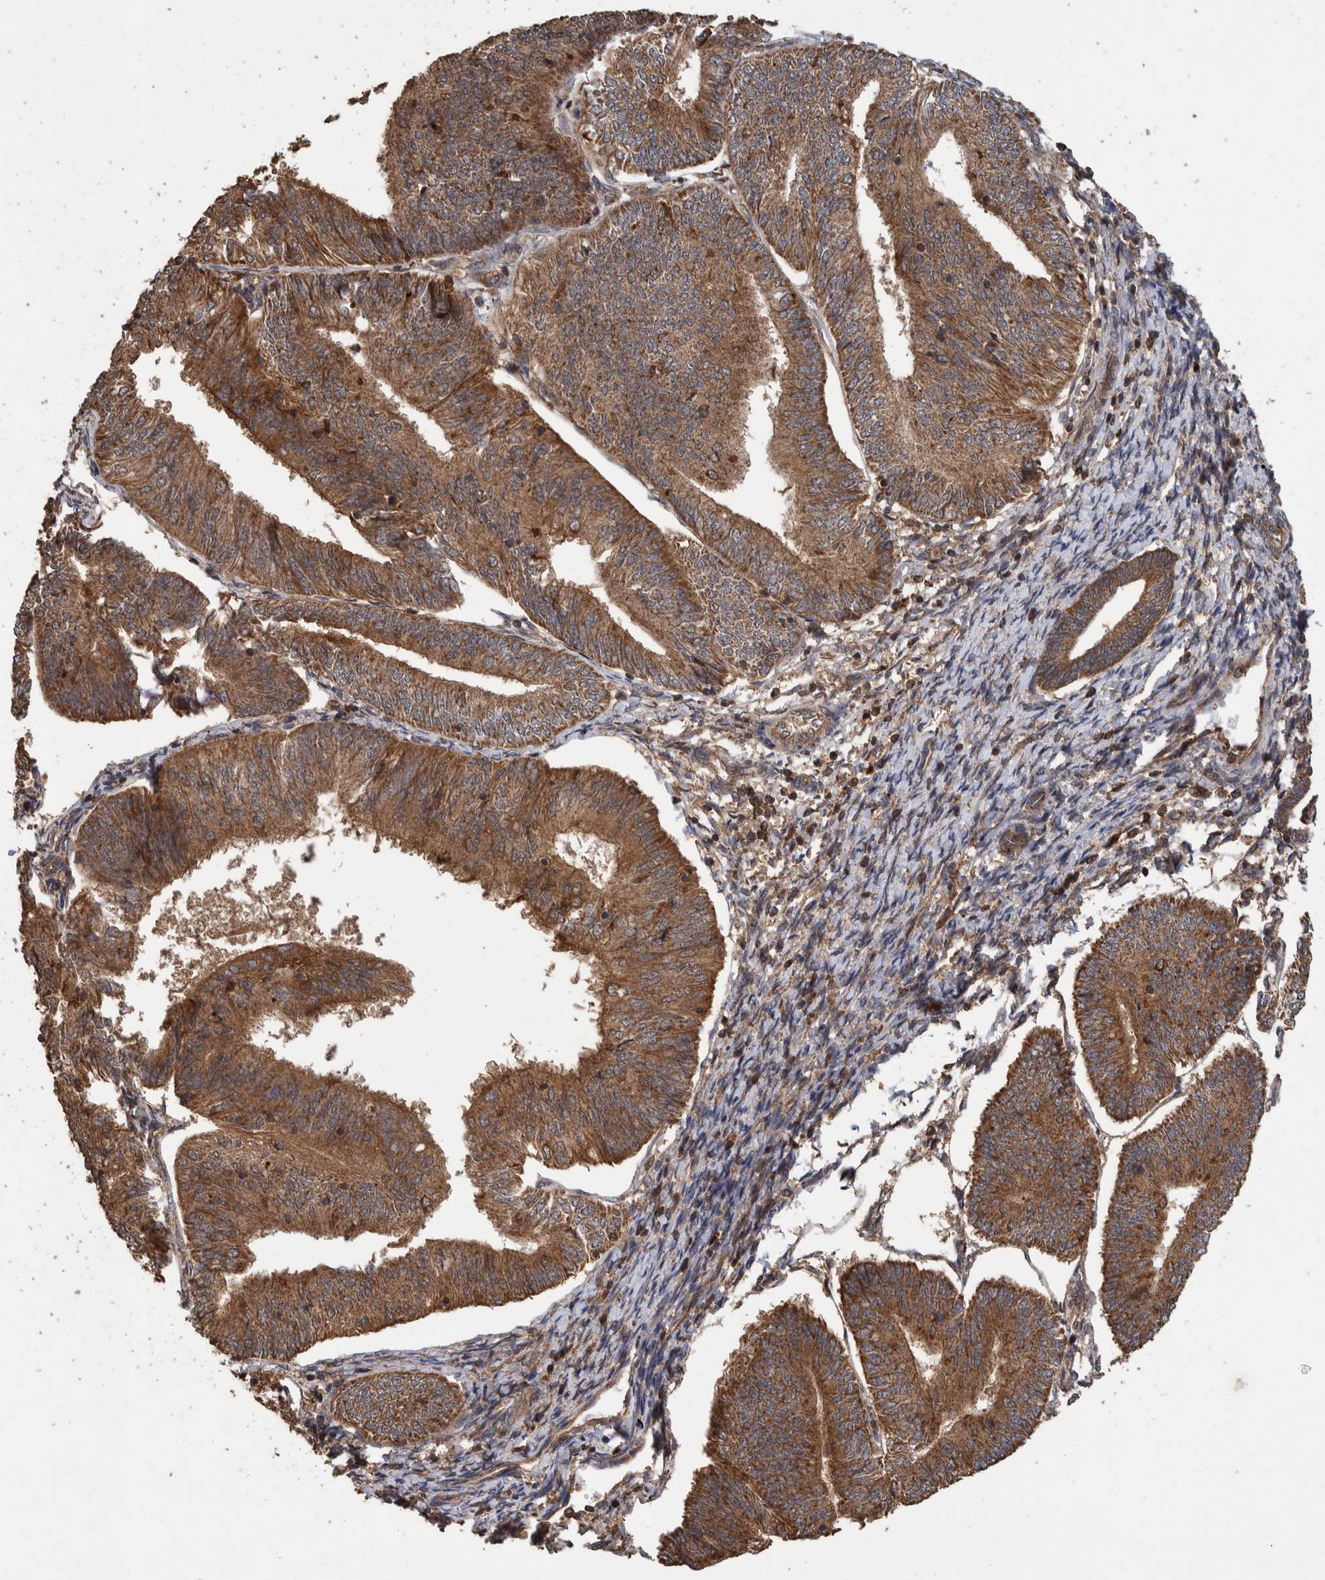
{"staining": {"intensity": "strong", "quantity": ">75%", "location": "cytoplasmic/membranous"}, "tissue": "endometrial cancer", "cell_type": "Tumor cells", "image_type": "cancer", "snomed": [{"axis": "morphology", "description": "Adenocarcinoma, NOS"}, {"axis": "topography", "description": "Endometrium"}], "caption": "Tumor cells reveal high levels of strong cytoplasmic/membranous positivity in about >75% of cells in endometrial cancer (adenocarcinoma).", "gene": "TRIM16", "patient": {"sex": "female", "age": 58}}